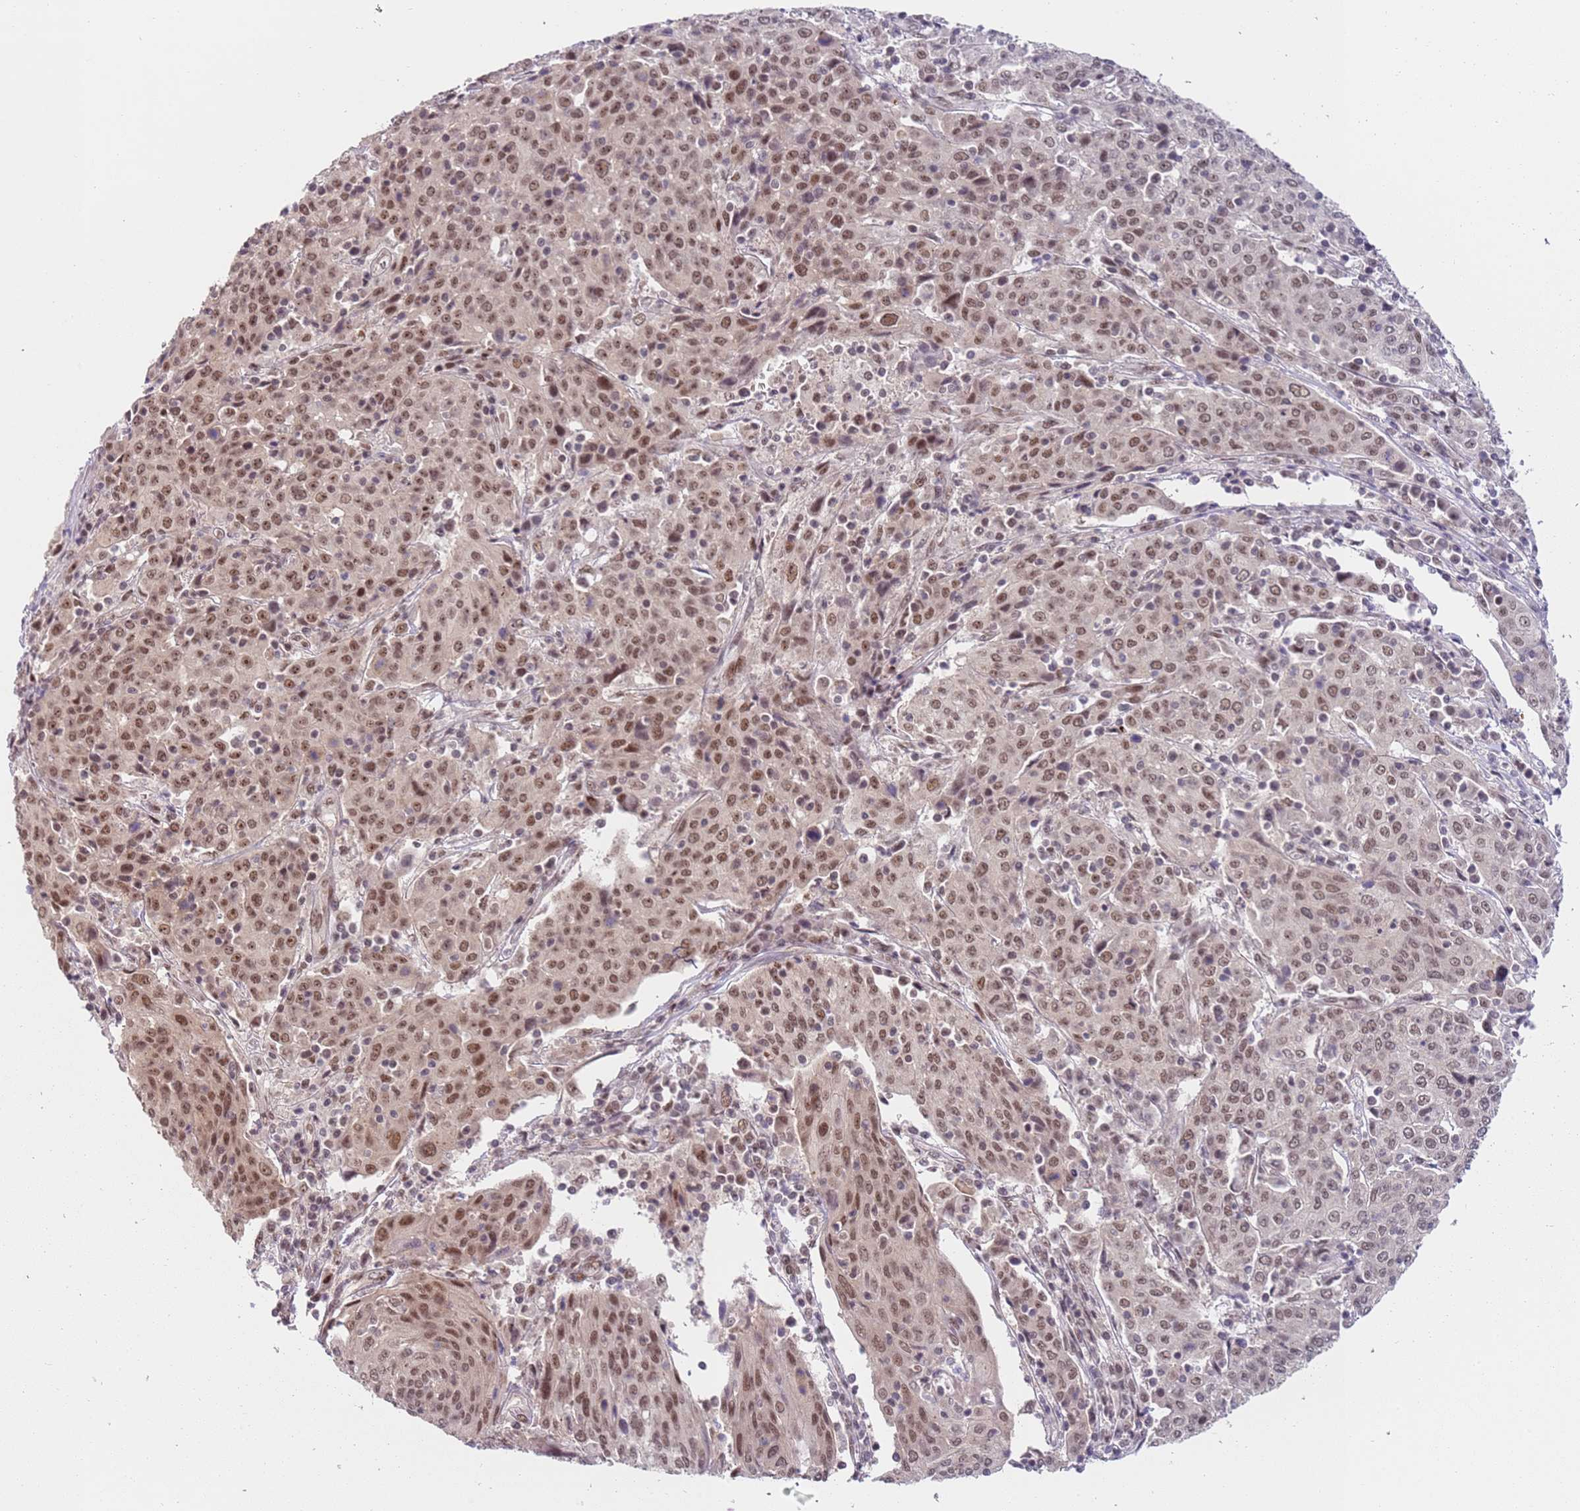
{"staining": {"intensity": "moderate", "quantity": ">75%", "location": "nuclear"}, "tissue": "cervical cancer", "cell_type": "Tumor cells", "image_type": "cancer", "snomed": [{"axis": "morphology", "description": "Squamous cell carcinoma, NOS"}, {"axis": "topography", "description": "Cervix"}], "caption": "The immunohistochemical stain shows moderate nuclear expression in tumor cells of cervical cancer tissue.", "gene": "LGALSL", "patient": {"sex": "female", "age": 67}}